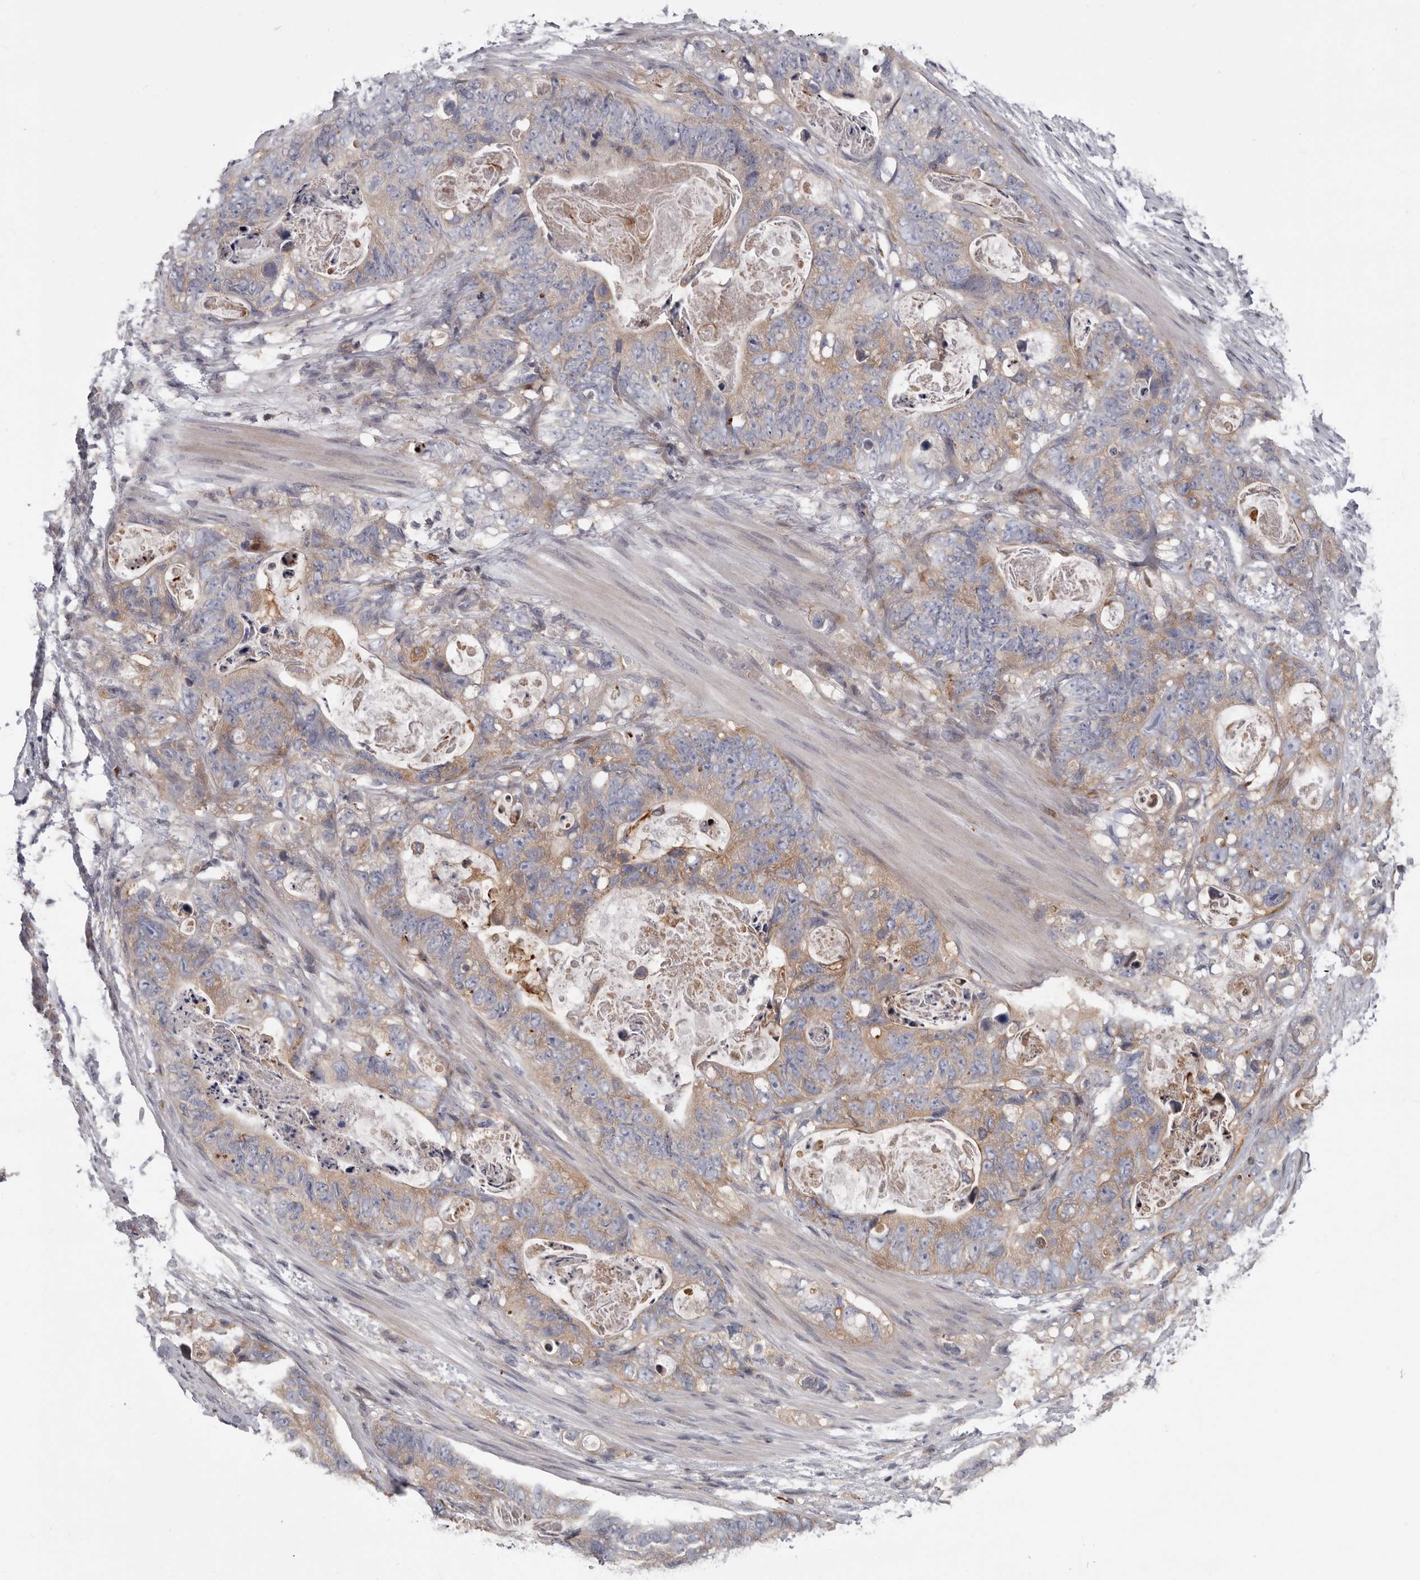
{"staining": {"intensity": "weak", "quantity": ">75%", "location": "cytoplasmic/membranous"}, "tissue": "stomach cancer", "cell_type": "Tumor cells", "image_type": "cancer", "snomed": [{"axis": "morphology", "description": "Normal tissue, NOS"}, {"axis": "morphology", "description": "Adenocarcinoma, NOS"}, {"axis": "topography", "description": "Stomach"}], "caption": "Immunohistochemical staining of stomach cancer demonstrates weak cytoplasmic/membranous protein positivity in approximately >75% of tumor cells.", "gene": "FGFR4", "patient": {"sex": "female", "age": 89}}